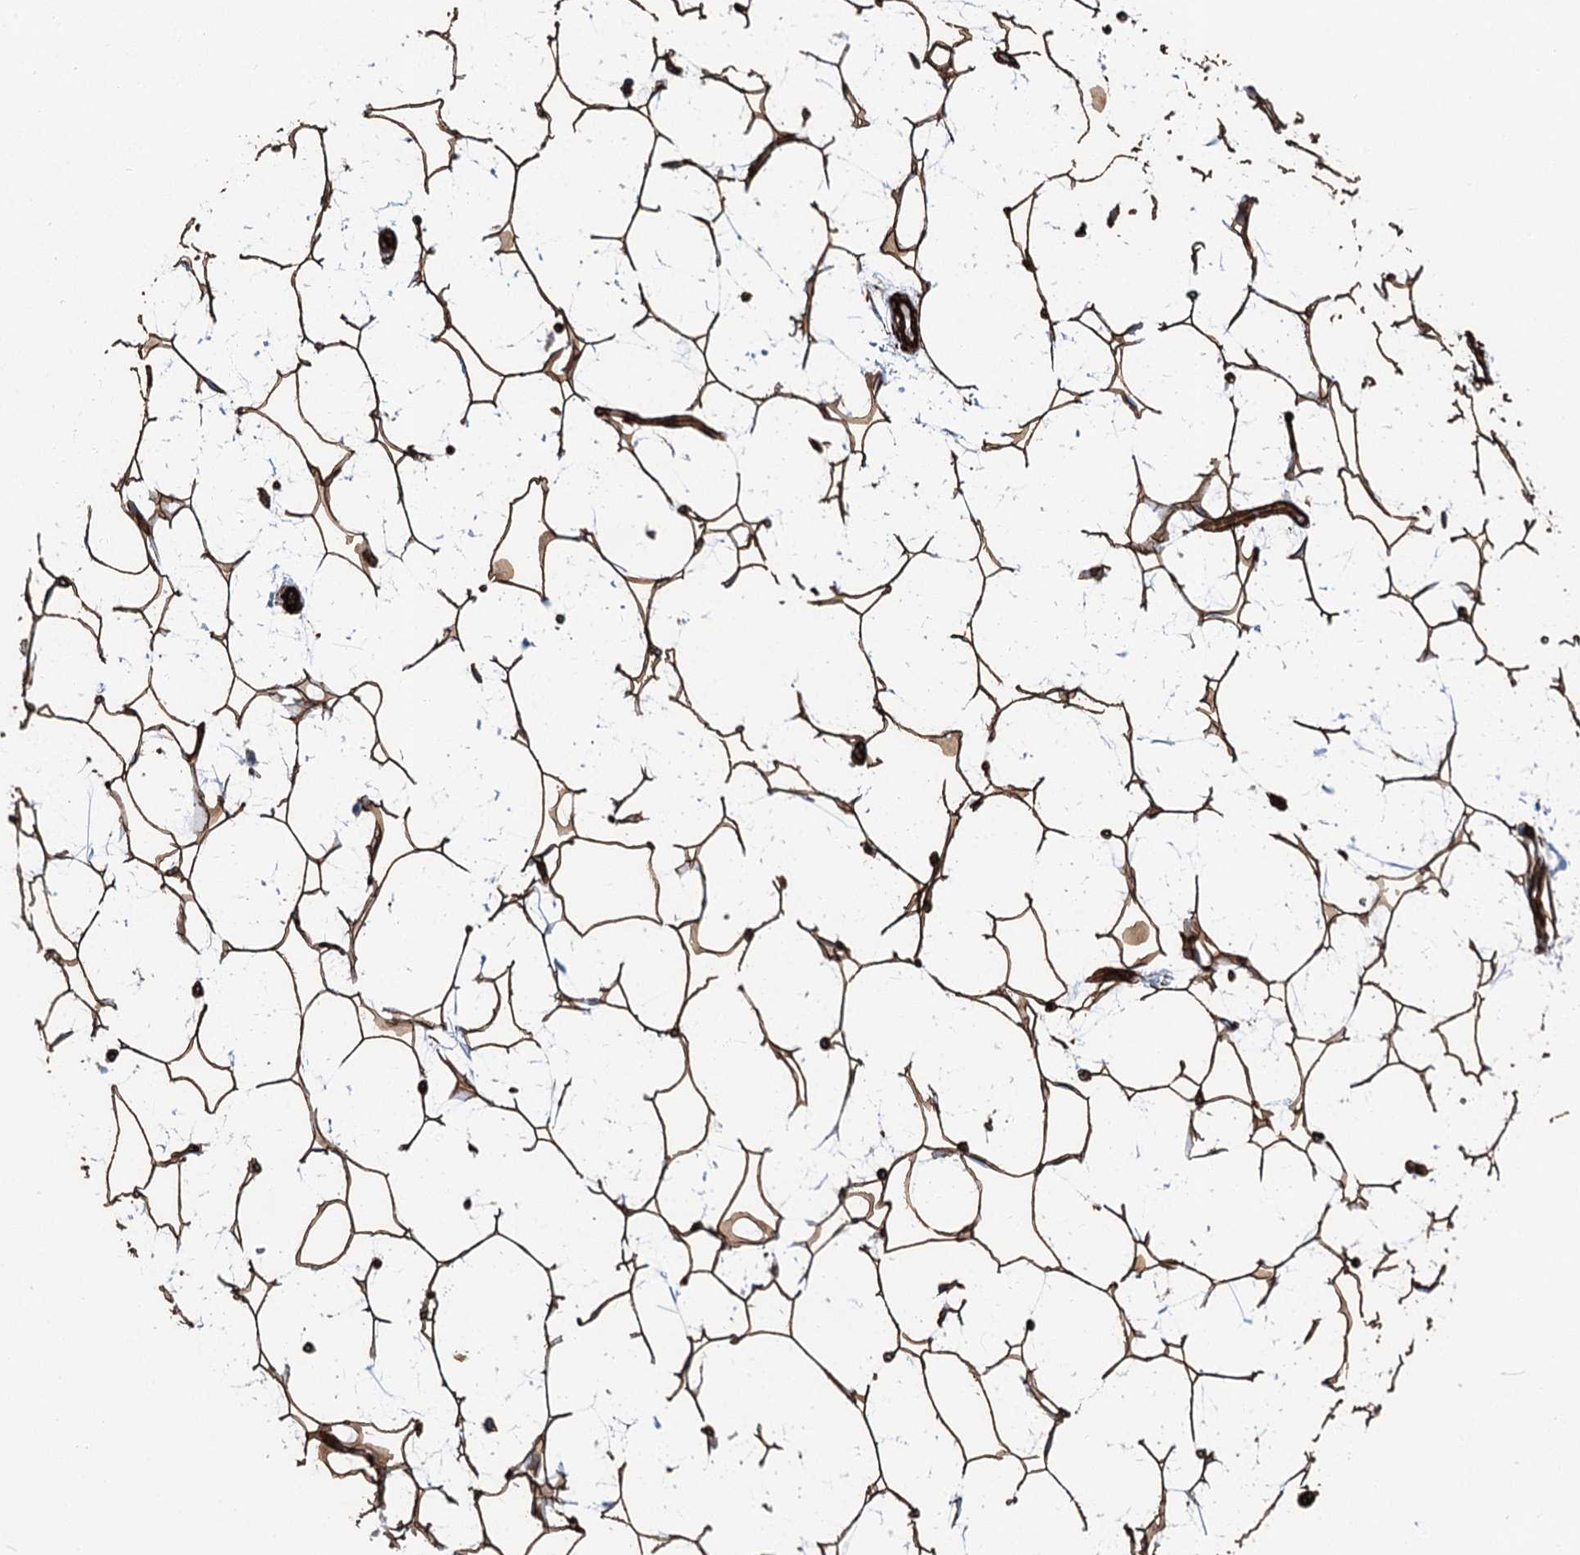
{"staining": {"intensity": "strong", "quantity": ">75%", "location": "cytoplasmic/membranous"}, "tissue": "adipose tissue", "cell_type": "Adipocytes", "image_type": "normal", "snomed": [{"axis": "morphology", "description": "Normal tissue, NOS"}, {"axis": "topography", "description": "Breast"}], "caption": "IHC micrograph of benign adipose tissue stained for a protein (brown), which demonstrates high levels of strong cytoplasmic/membranous expression in approximately >75% of adipocytes.", "gene": "IQSEC1", "patient": {"sex": "female", "age": 26}}